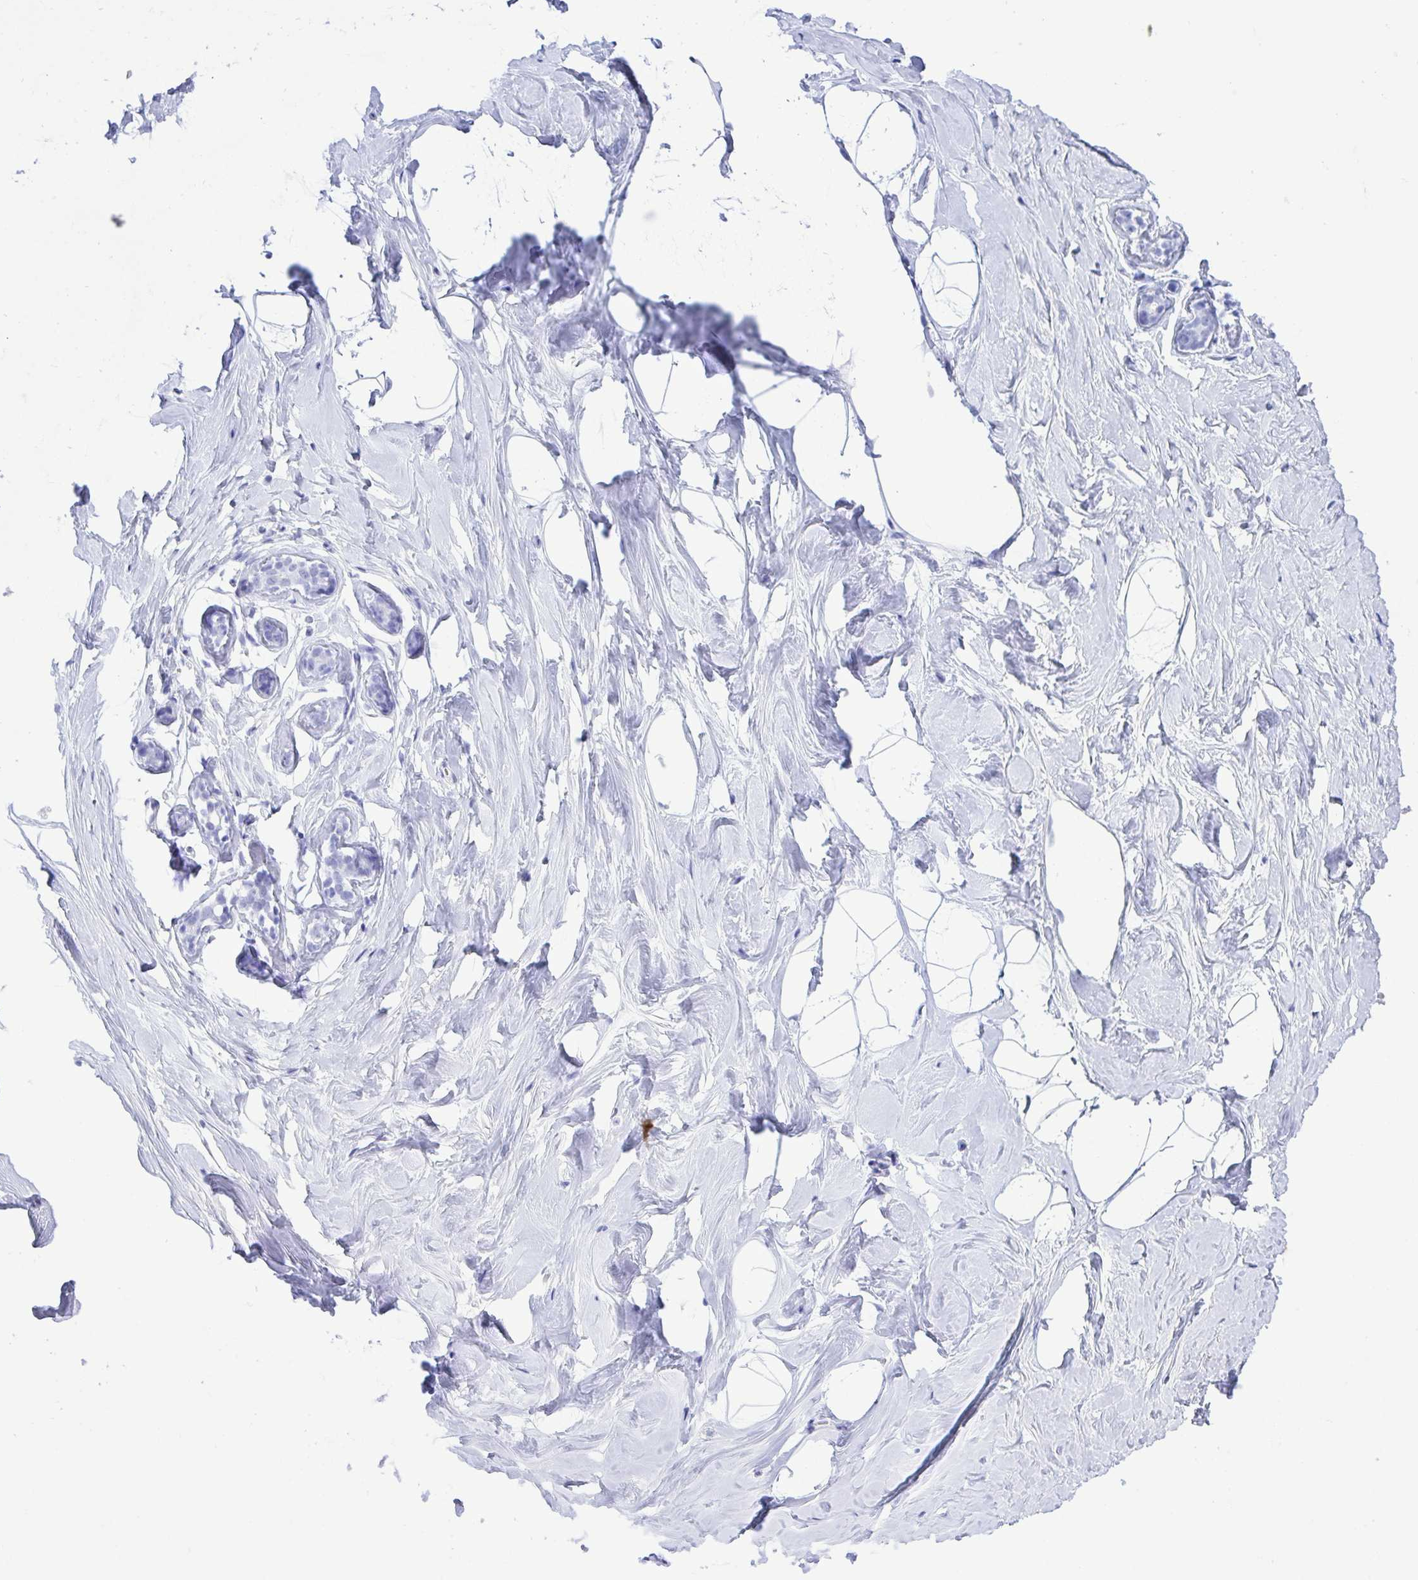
{"staining": {"intensity": "negative", "quantity": "none", "location": "none"}, "tissue": "breast", "cell_type": "Adipocytes", "image_type": "normal", "snomed": [{"axis": "morphology", "description": "Normal tissue, NOS"}, {"axis": "topography", "description": "Breast"}], "caption": "Adipocytes are negative for brown protein staining in benign breast. (Stains: DAB immunohistochemistry (IHC) with hematoxylin counter stain, Microscopy: brightfield microscopy at high magnification).", "gene": "BEX5", "patient": {"sex": "female", "age": 32}}